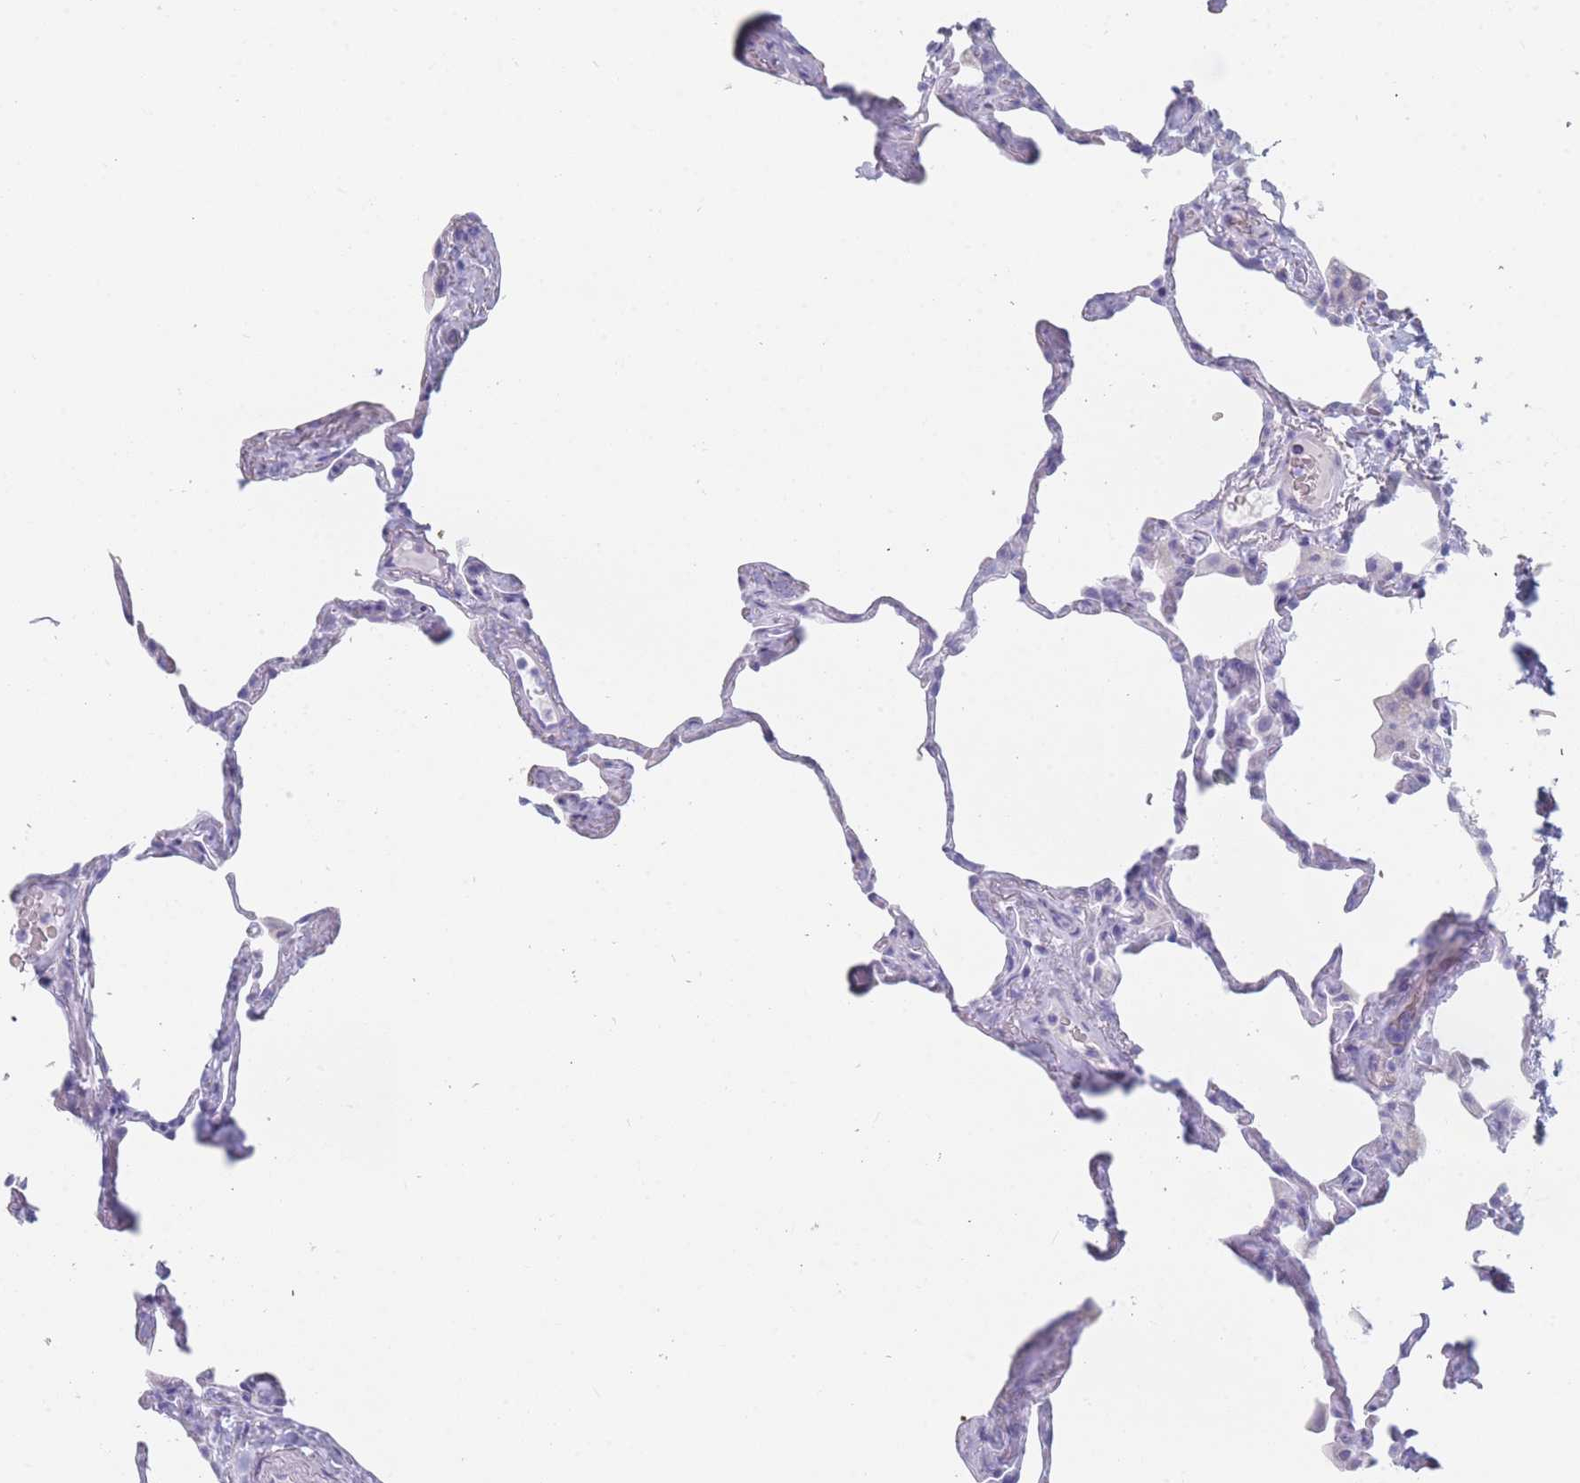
{"staining": {"intensity": "negative", "quantity": "none", "location": "none"}, "tissue": "lung", "cell_type": "Alveolar cells", "image_type": "normal", "snomed": [{"axis": "morphology", "description": "Normal tissue, NOS"}, {"axis": "topography", "description": "Lung"}], "caption": "Immunohistochemistry (IHC) image of normal lung stained for a protein (brown), which reveals no expression in alveolar cells.", "gene": "OR5D16", "patient": {"sex": "male", "age": 65}}